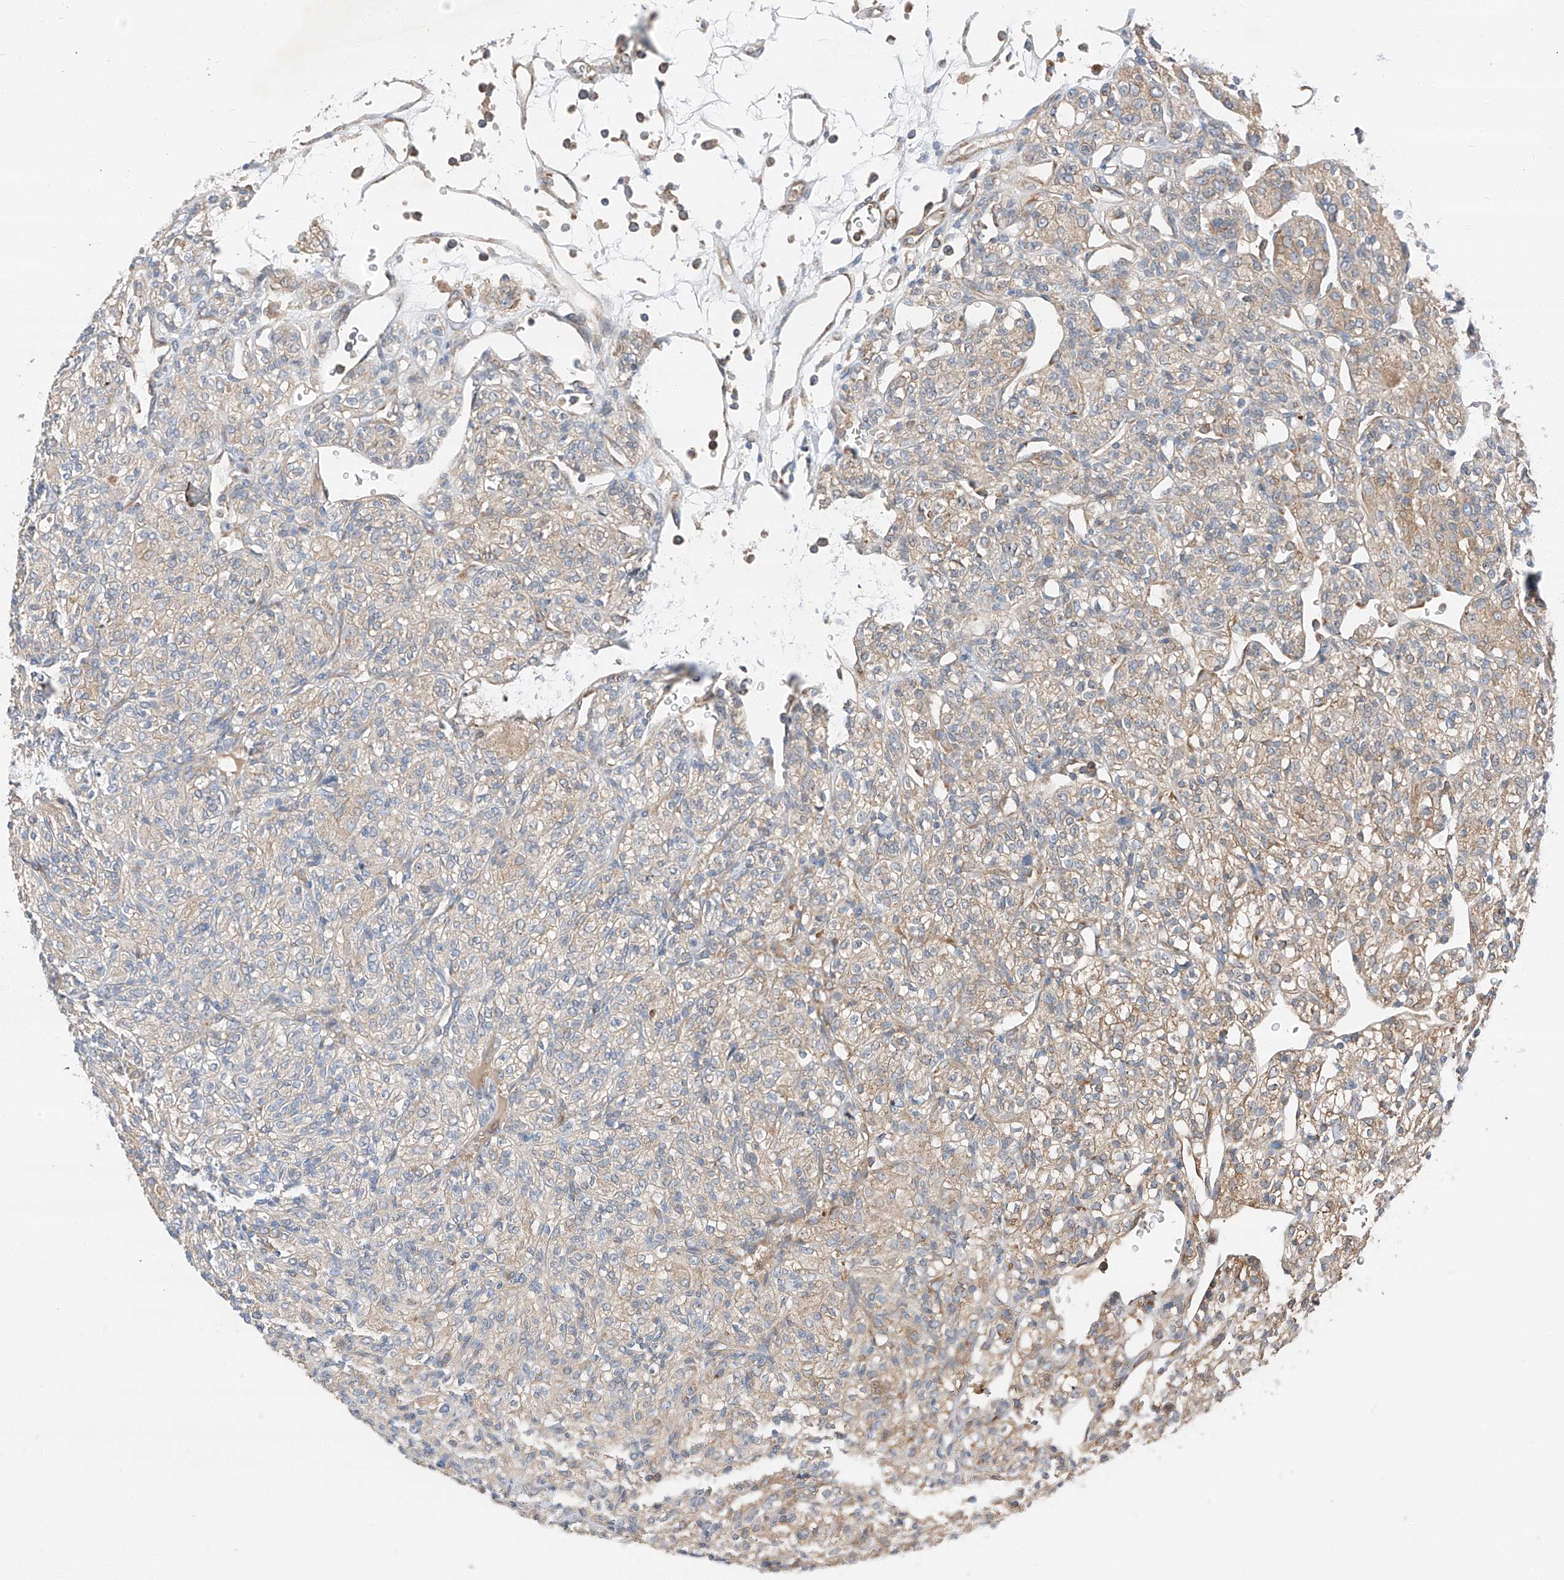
{"staining": {"intensity": "weak", "quantity": "<25%", "location": "cytoplasmic/membranous"}, "tissue": "renal cancer", "cell_type": "Tumor cells", "image_type": "cancer", "snomed": [{"axis": "morphology", "description": "Adenocarcinoma, NOS"}, {"axis": "topography", "description": "Kidney"}], "caption": "Immunohistochemistry photomicrograph of renal cancer stained for a protein (brown), which reveals no staining in tumor cells.", "gene": "ZC3H15", "patient": {"sex": "male", "age": 77}}